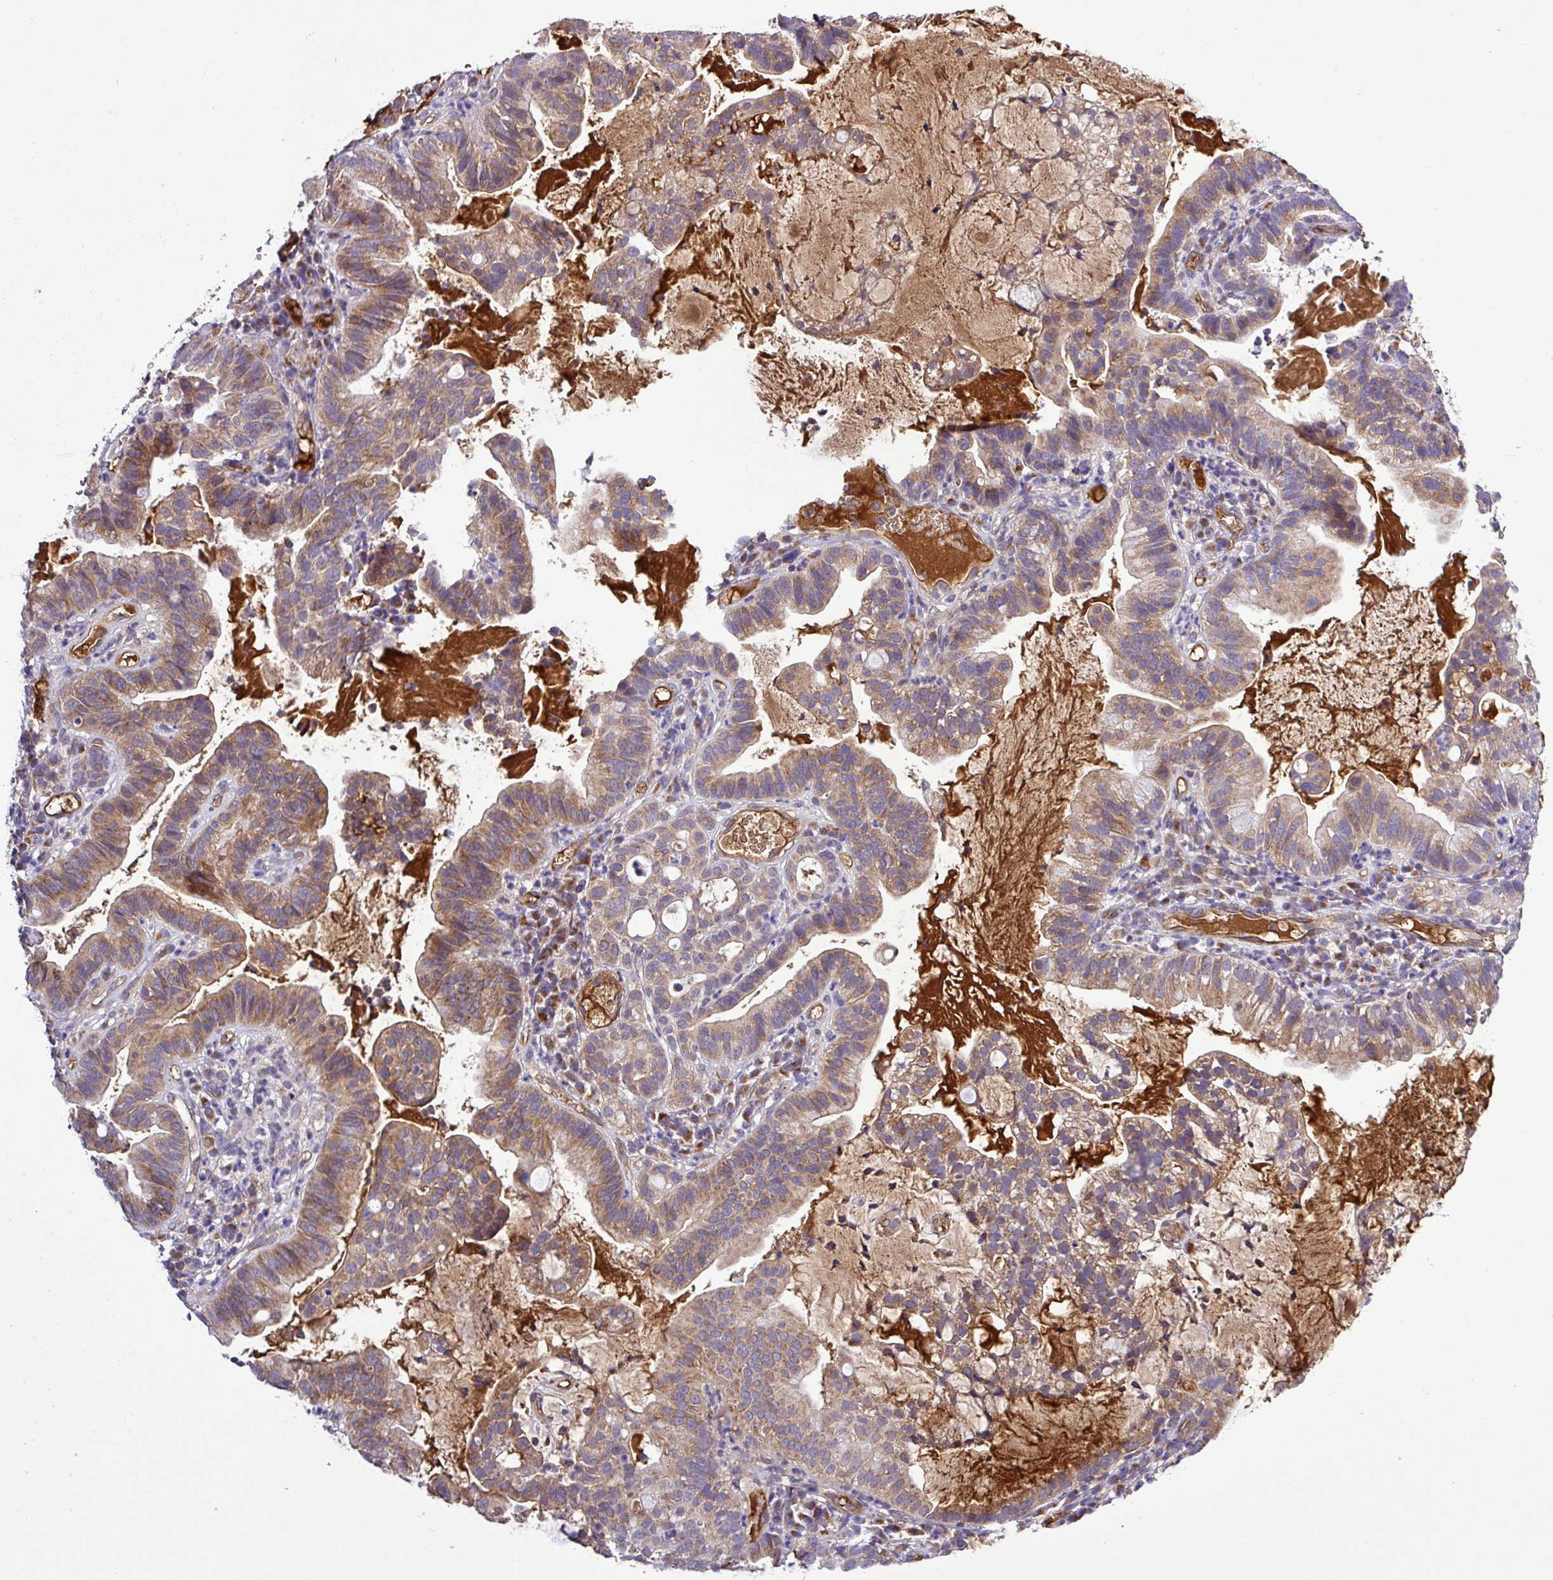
{"staining": {"intensity": "moderate", "quantity": ">75%", "location": "cytoplasmic/membranous"}, "tissue": "cervical cancer", "cell_type": "Tumor cells", "image_type": "cancer", "snomed": [{"axis": "morphology", "description": "Adenocarcinoma, NOS"}, {"axis": "topography", "description": "Cervix"}], "caption": "Protein expression analysis of human adenocarcinoma (cervical) reveals moderate cytoplasmic/membranous positivity in approximately >75% of tumor cells.", "gene": "CWH43", "patient": {"sex": "female", "age": 41}}